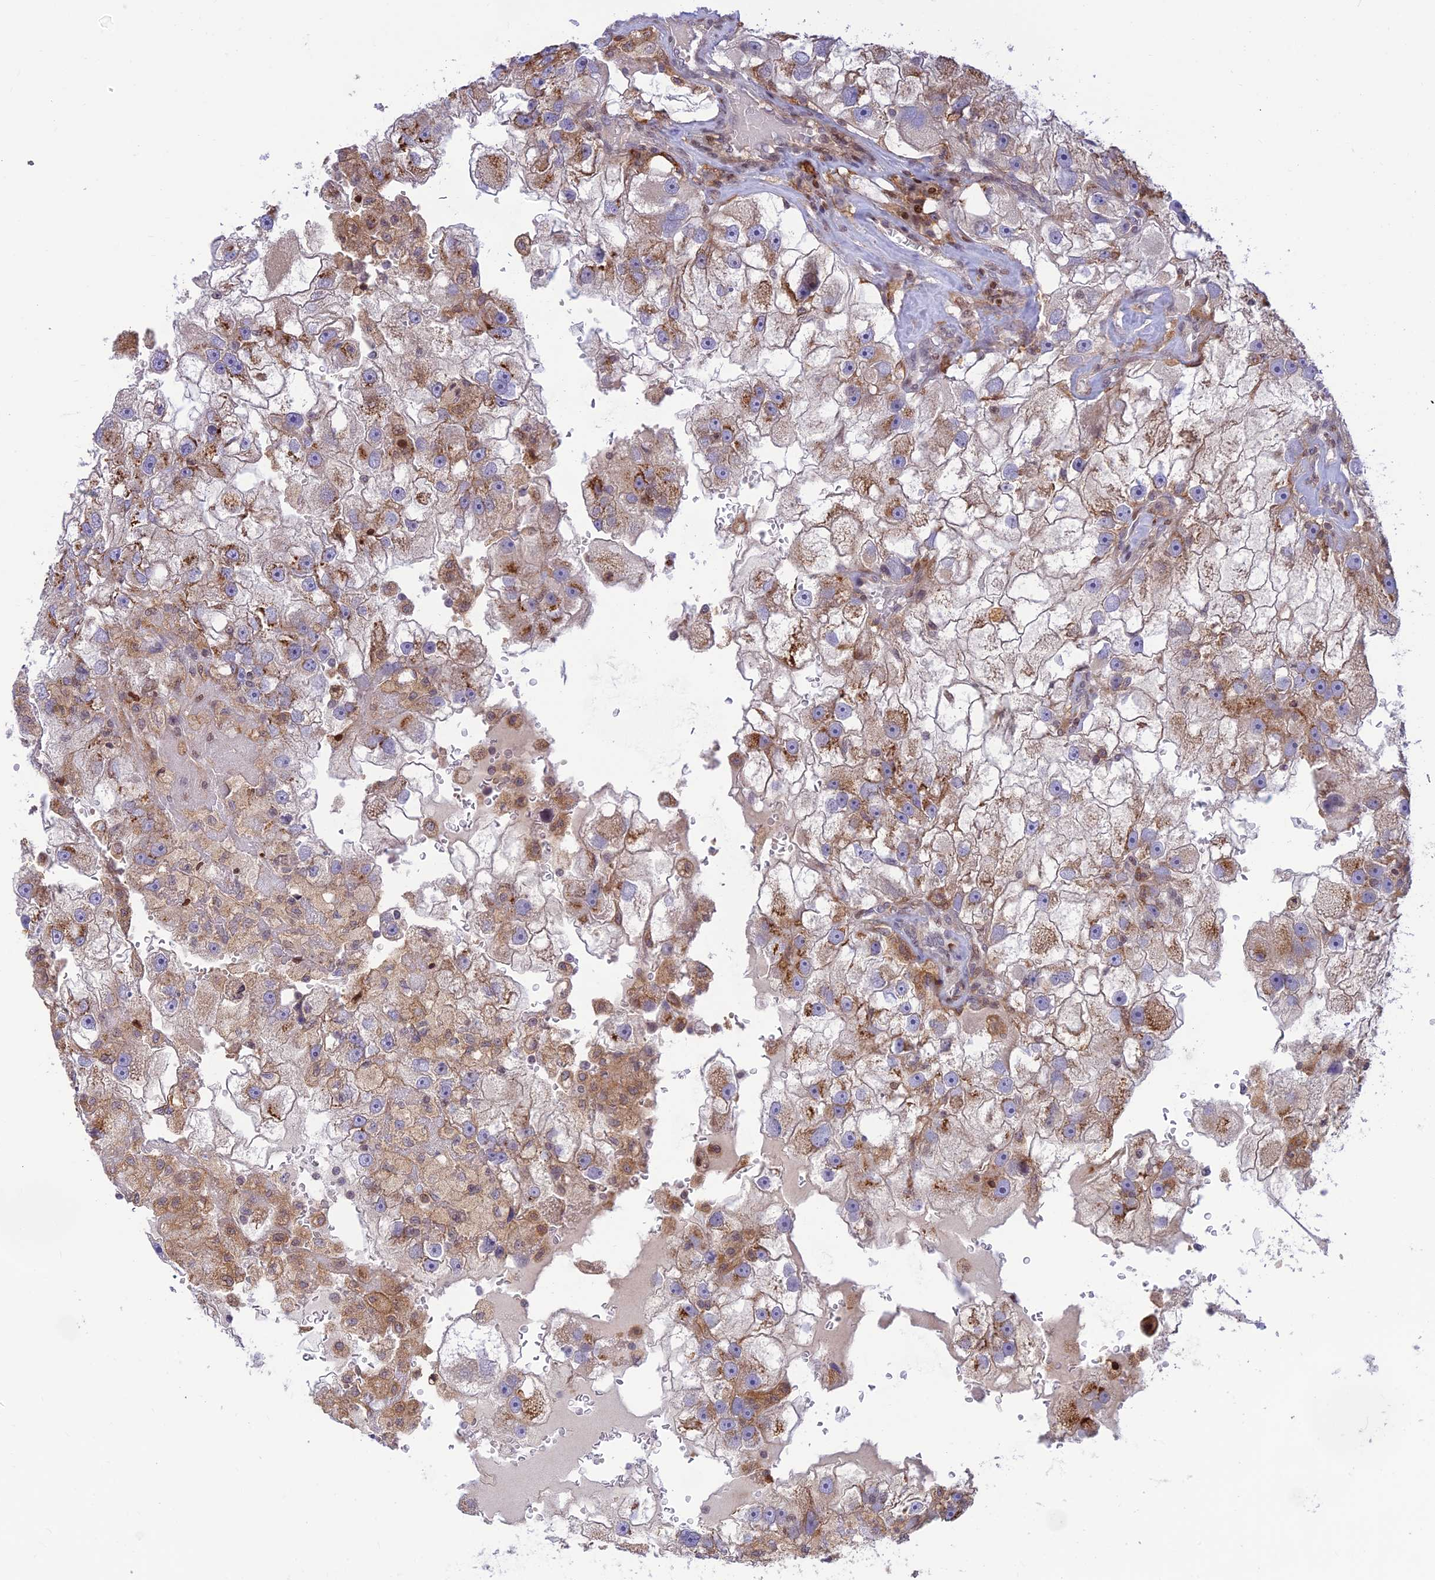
{"staining": {"intensity": "moderate", "quantity": ">75%", "location": "cytoplasmic/membranous"}, "tissue": "renal cancer", "cell_type": "Tumor cells", "image_type": "cancer", "snomed": [{"axis": "morphology", "description": "Adenocarcinoma, NOS"}, {"axis": "topography", "description": "Kidney"}], "caption": "Immunohistochemistry (IHC) photomicrograph of neoplastic tissue: adenocarcinoma (renal) stained using immunohistochemistry displays medium levels of moderate protein expression localized specifically in the cytoplasmic/membranous of tumor cells, appearing as a cytoplasmic/membranous brown color.", "gene": "FAM186B", "patient": {"sex": "male", "age": 63}}